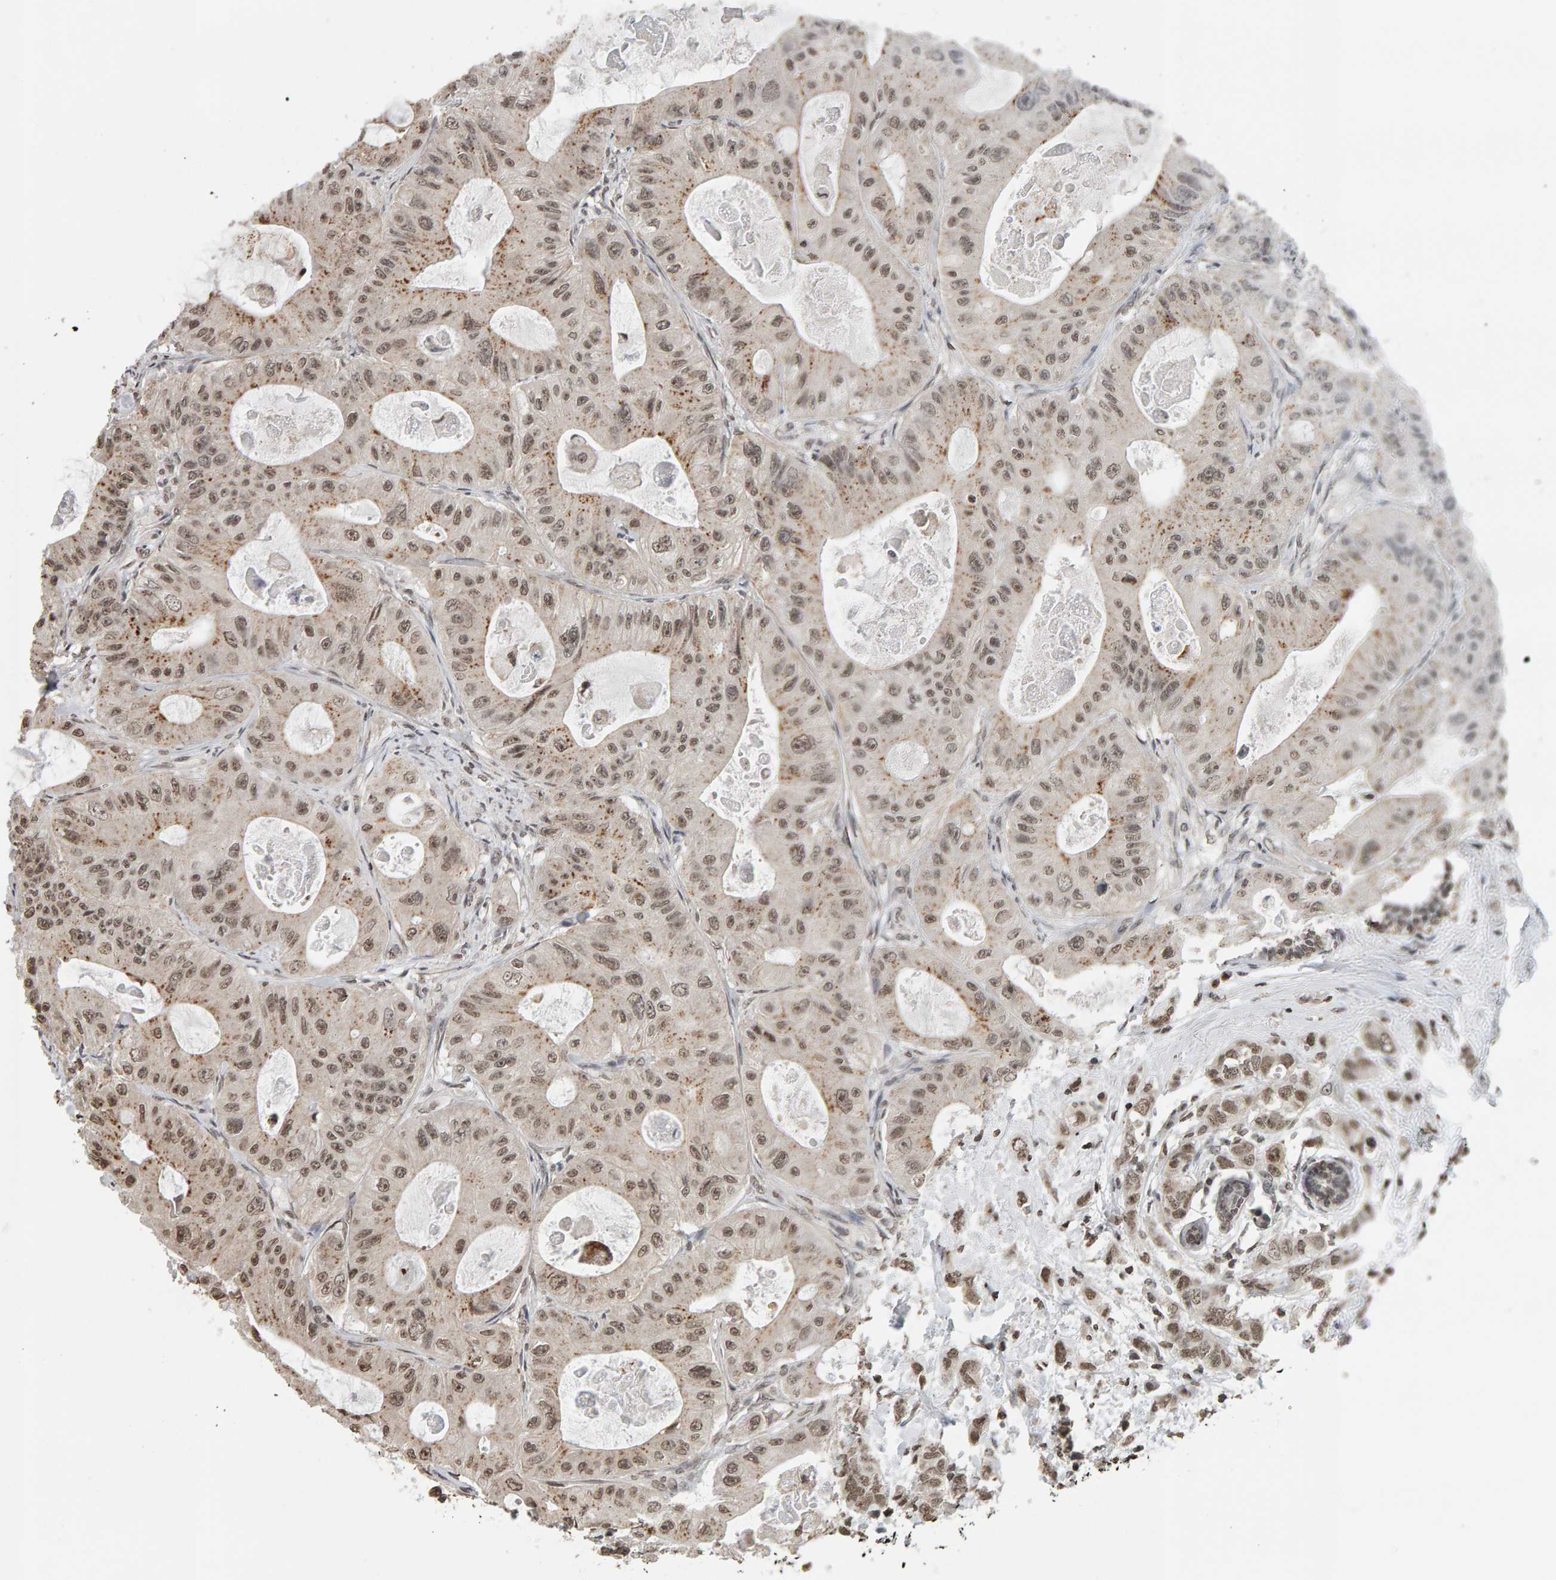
{"staining": {"intensity": "moderate", "quantity": ">75%", "location": "nuclear"}, "tissue": "colorectal cancer", "cell_type": "Tumor cells", "image_type": "cancer", "snomed": [{"axis": "morphology", "description": "Adenocarcinoma, NOS"}, {"axis": "topography", "description": "Colon"}], "caption": "High-power microscopy captured an IHC image of colorectal adenocarcinoma, revealing moderate nuclear staining in approximately >75% of tumor cells. Using DAB (3,3'-diaminobenzidine) (brown) and hematoxylin (blue) stains, captured at high magnification using brightfield microscopy.", "gene": "AFF4", "patient": {"sex": "female", "age": 46}}